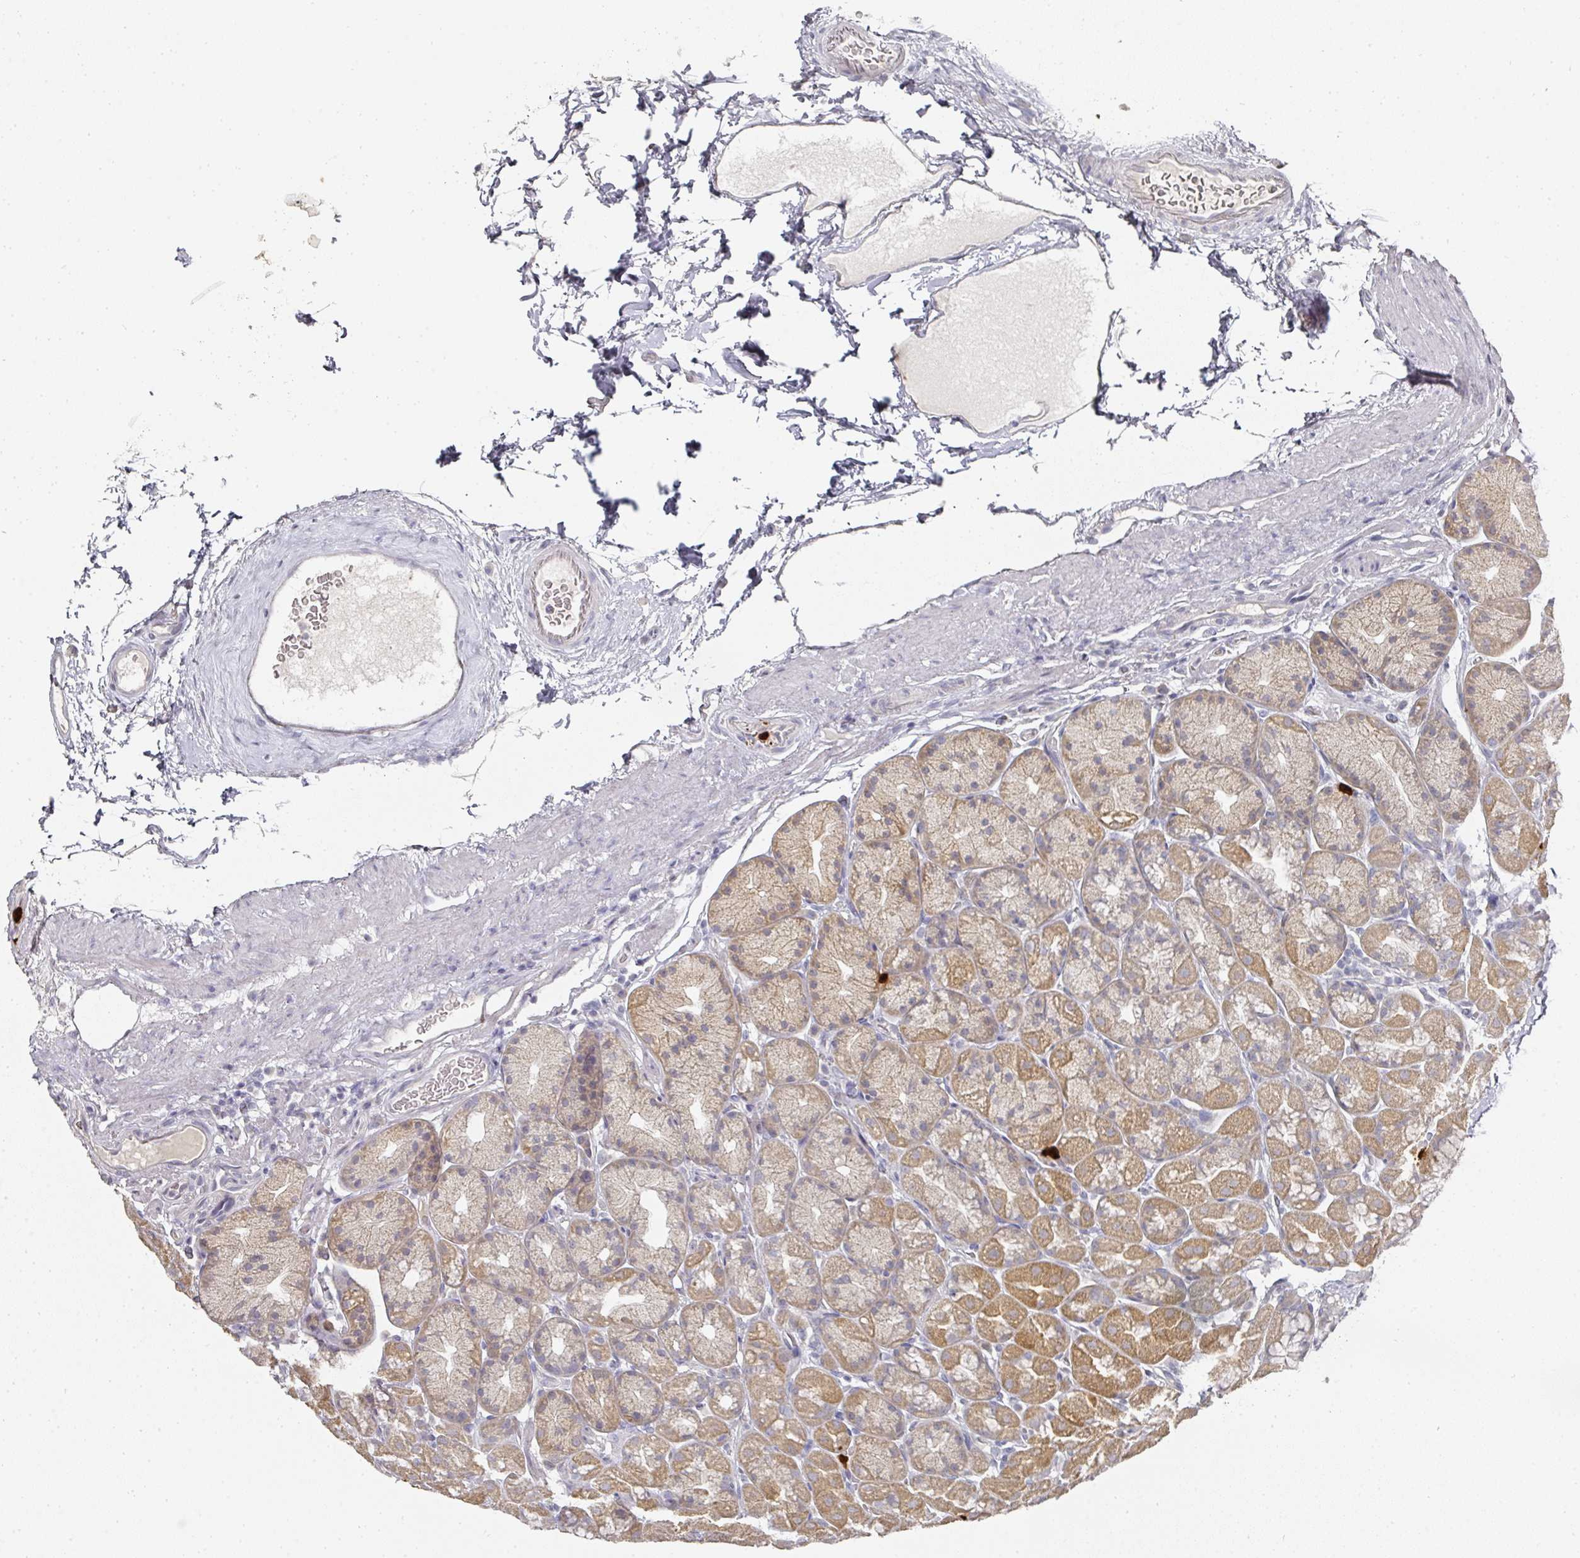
{"staining": {"intensity": "moderate", "quantity": "25%-75%", "location": "cytoplasmic/membranous"}, "tissue": "stomach", "cell_type": "Glandular cells", "image_type": "normal", "snomed": [{"axis": "morphology", "description": "Normal tissue, NOS"}, {"axis": "topography", "description": "Stomach, lower"}], "caption": "Protein positivity by immunohistochemistry (IHC) shows moderate cytoplasmic/membranous staining in approximately 25%-75% of glandular cells in benign stomach.", "gene": "CAMP", "patient": {"sex": "male", "age": 67}}